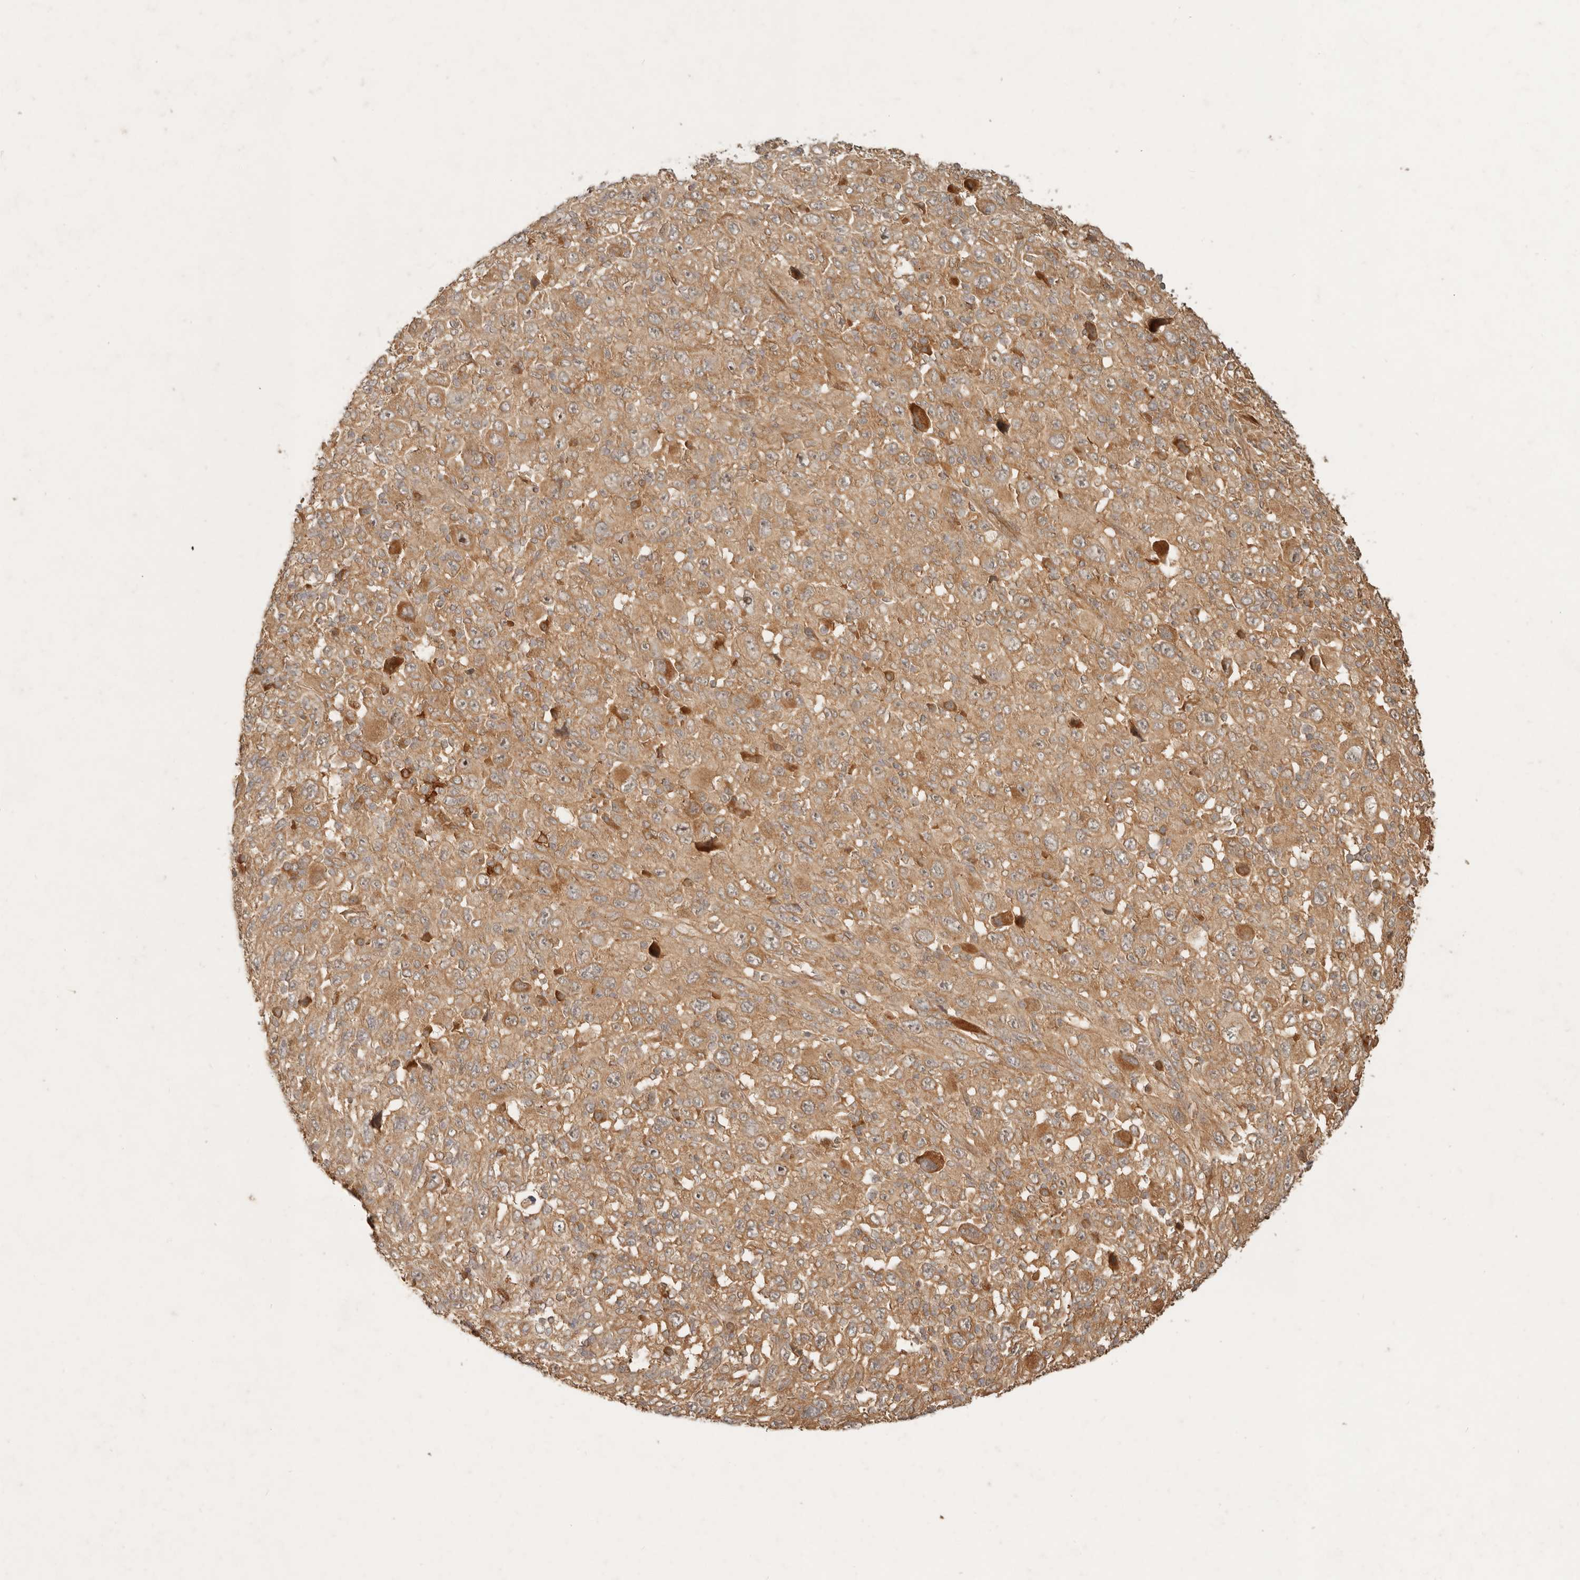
{"staining": {"intensity": "moderate", "quantity": ">75%", "location": "cytoplasmic/membranous"}, "tissue": "melanoma", "cell_type": "Tumor cells", "image_type": "cancer", "snomed": [{"axis": "morphology", "description": "Malignant melanoma, Metastatic site"}, {"axis": "topography", "description": "Skin"}], "caption": "Brown immunohistochemical staining in human malignant melanoma (metastatic site) shows moderate cytoplasmic/membranous staining in approximately >75% of tumor cells.", "gene": "CLEC4C", "patient": {"sex": "female", "age": 56}}